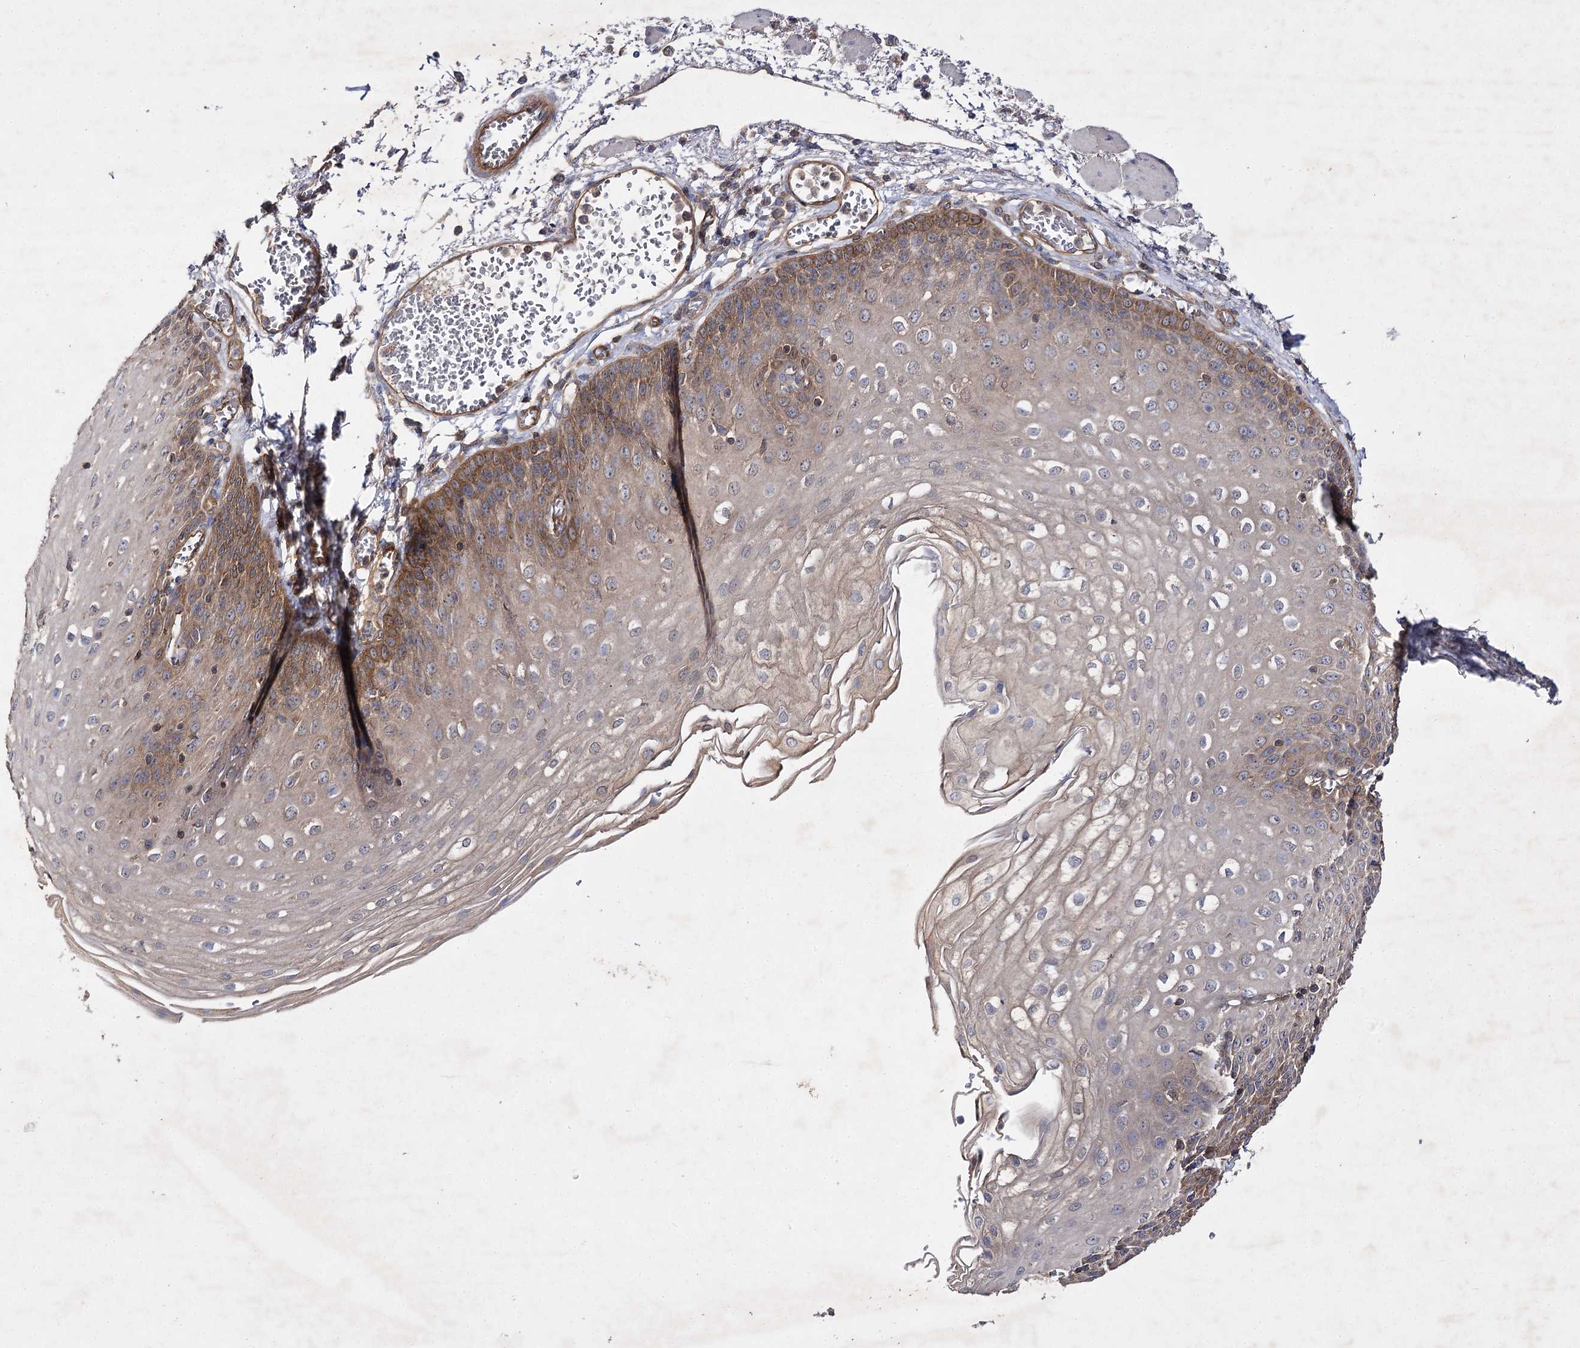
{"staining": {"intensity": "moderate", "quantity": "25%-75%", "location": "cytoplasmic/membranous"}, "tissue": "esophagus", "cell_type": "Squamous epithelial cells", "image_type": "normal", "snomed": [{"axis": "morphology", "description": "Normal tissue, NOS"}, {"axis": "topography", "description": "Esophagus"}], "caption": "A brown stain highlights moderate cytoplasmic/membranous positivity of a protein in squamous epithelial cells of benign human esophagus. The staining was performed using DAB (3,3'-diaminobenzidine) to visualize the protein expression in brown, while the nuclei were stained in blue with hematoxylin (Magnification: 20x).", "gene": "BCR", "patient": {"sex": "male", "age": 81}}